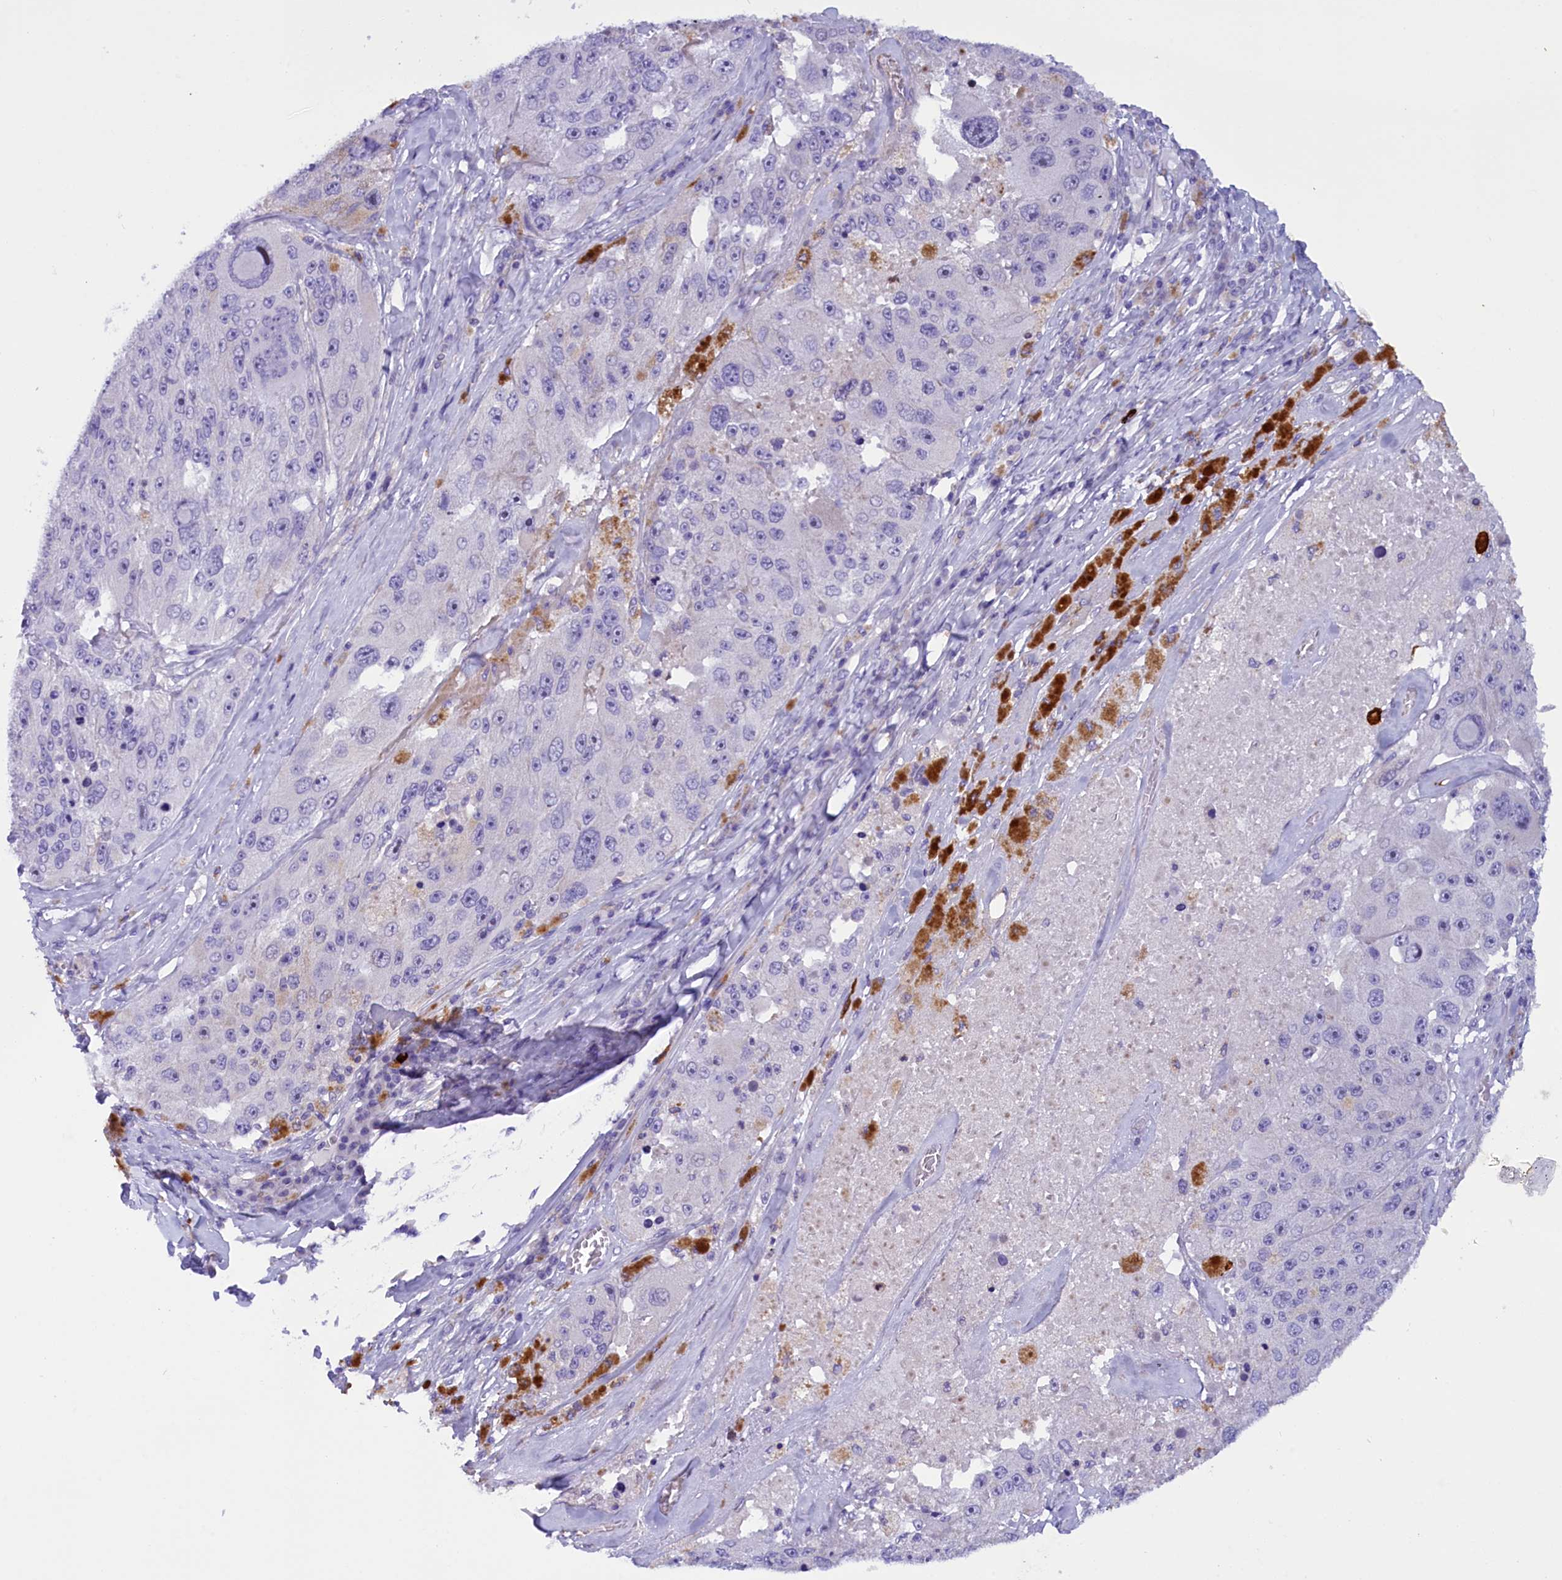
{"staining": {"intensity": "negative", "quantity": "none", "location": "none"}, "tissue": "melanoma", "cell_type": "Tumor cells", "image_type": "cancer", "snomed": [{"axis": "morphology", "description": "Malignant melanoma, Metastatic site"}, {"axis": "topography", "description": "Lymph node"}], "caption": "This micrograph is of malignant melanoma (metastatic site) stained with IHC to label a protein in brown with the nuclei are counter-stained blue. There is no staining in tumor cells.", "gene": "RTTN", "patient": {"sex": "male", "age": 62}}